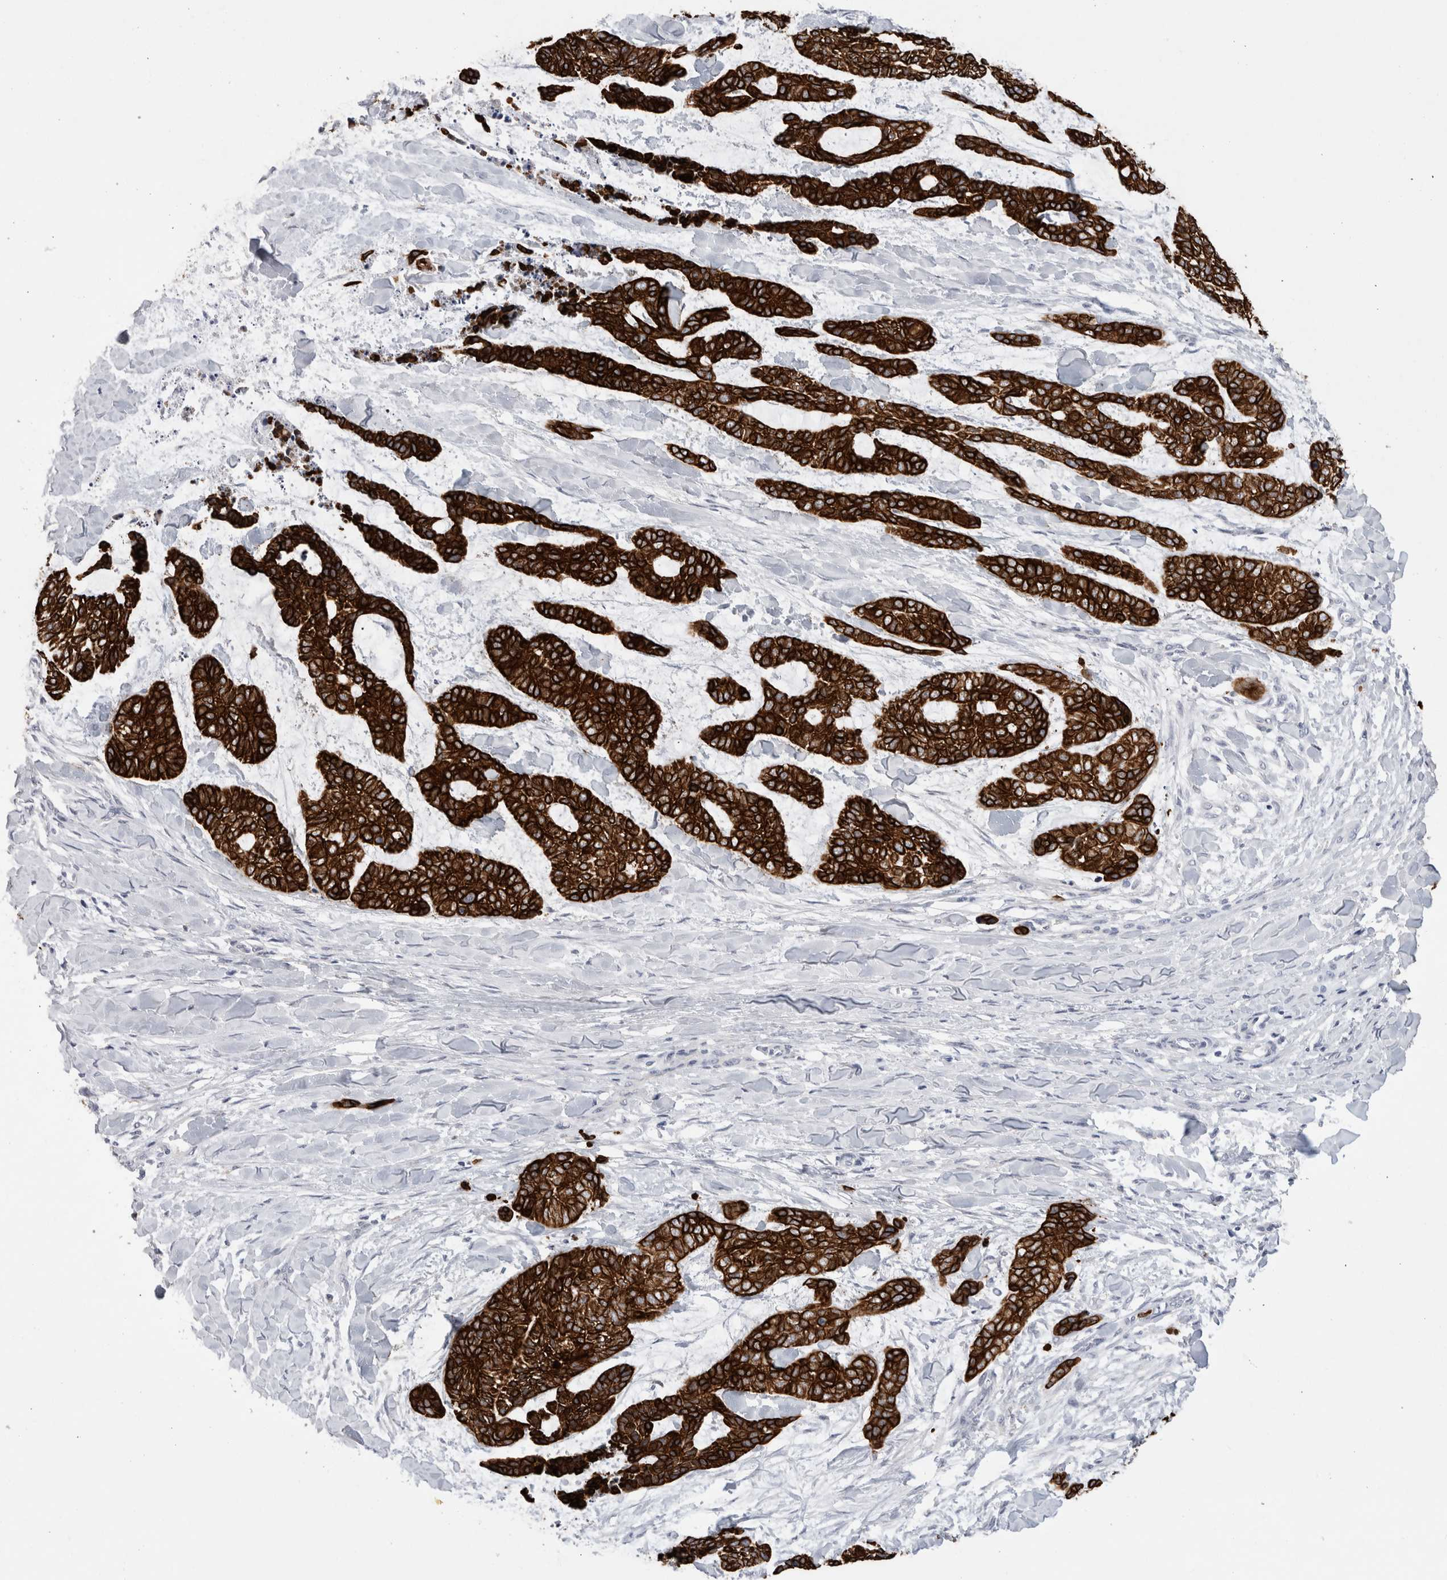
{"staining": {"intensity": "strong", "quantity": ">75%", "location": "cytoplasmic/membranous"}, "tissue": "skin cancer", "cell_type": "Tumor cells", "image_type": "cancer", "snomed": [{"axis": "morphology", "description": "Basal cell carcinoma"}, {"axis": "topography", "description": "Skin"}], "caption": "Immunohistochemical staining of human skin cancer demonstrates strong cytoplasmic/membranous protein staining in about >75% of tumor cells.", "gene": "GAA", "patient": {"sex": "female", "age": 64}}